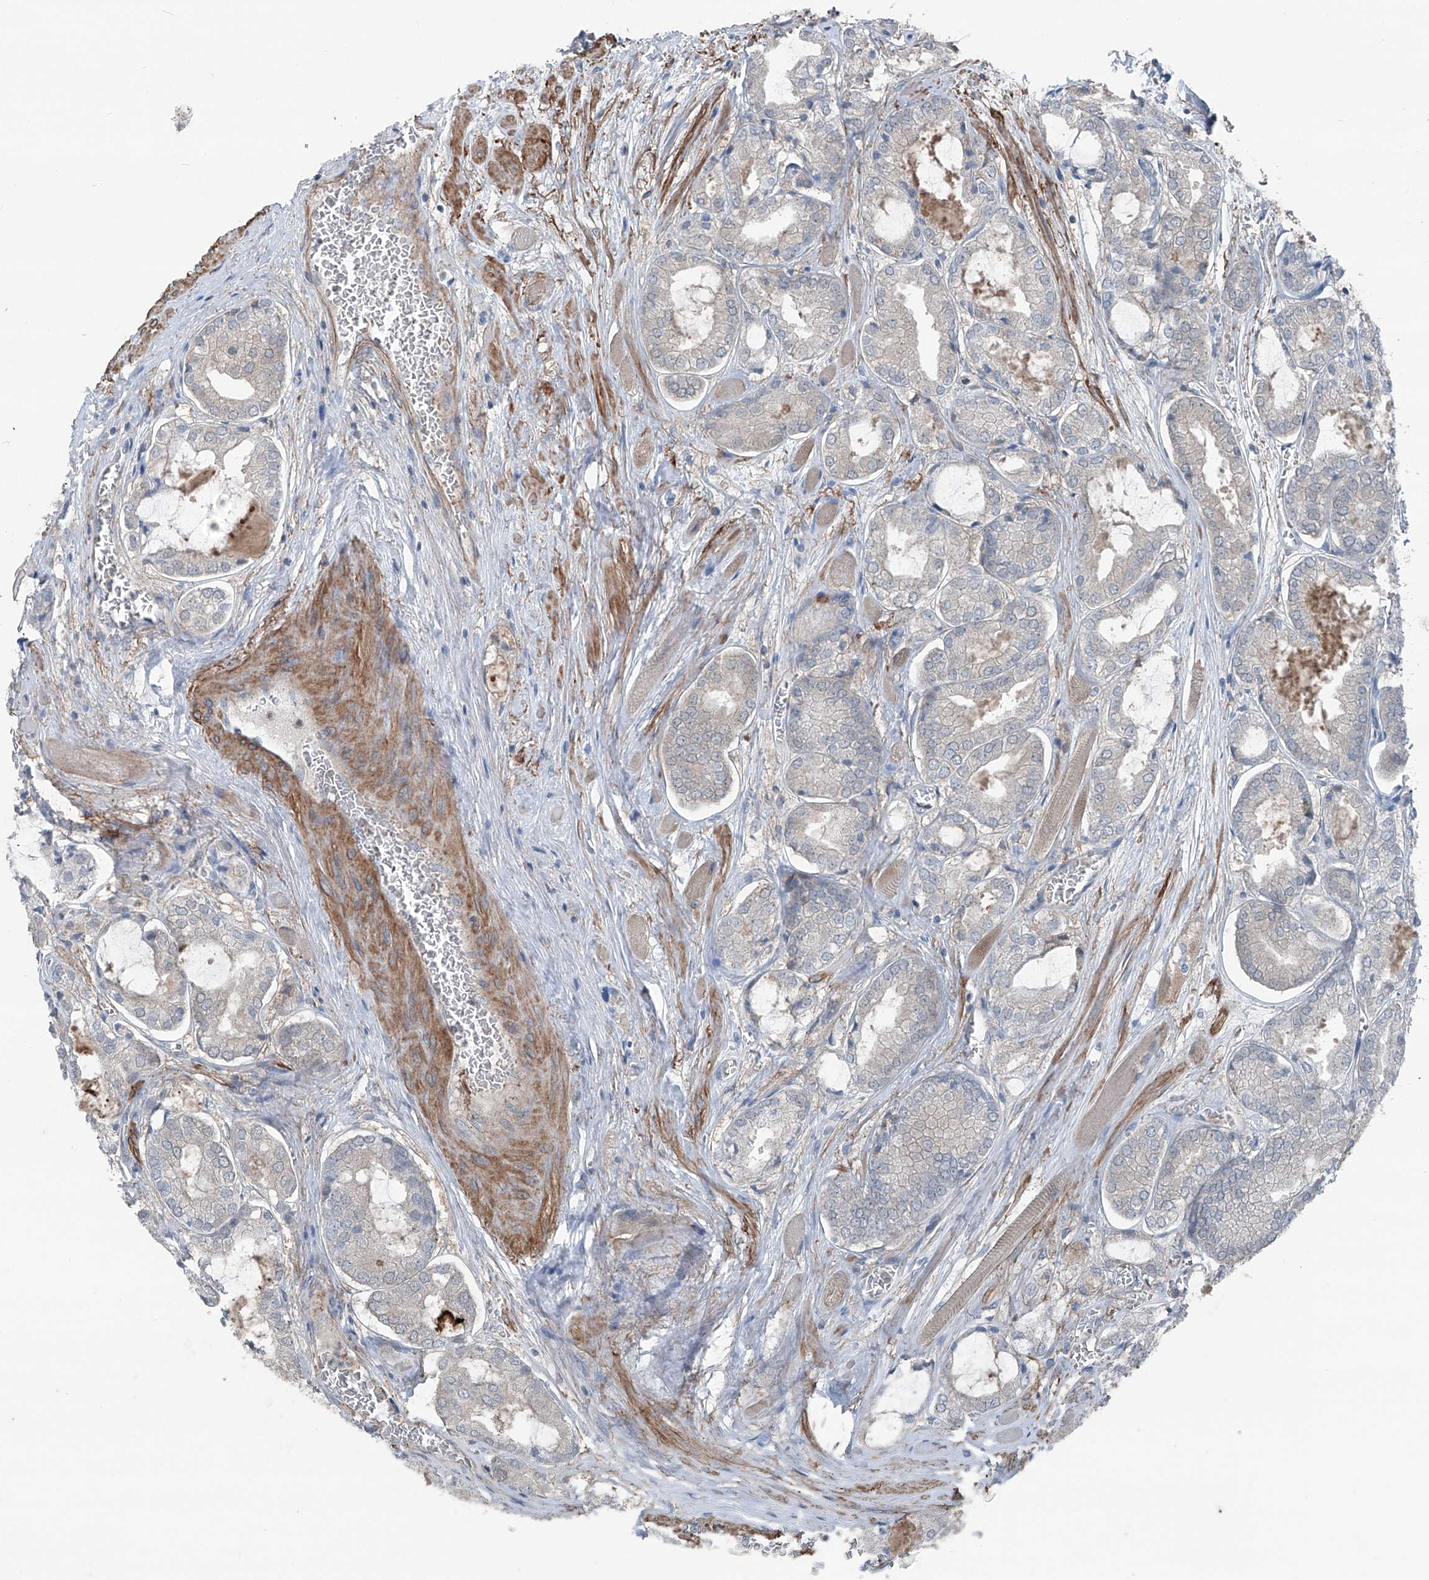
{"staining": {"intensity": "negative", "quantity": "none", "location": "none"}, "tissue": "prostate cancer", "cell_type": "Tumor cells", "image_type": "cancer", "snomed": [{"axis": "morphology", "description": "Adenocarcinoma, Low grade"}, {"axis": "topography", "description": "Prostate"}], "caption": "This is a image of immunohistochemistry staining of adenocarcinoma (low-grade) (prostate), which shows no staining in tumor cells.", "gene": "HSPB11", "patient": {"sex": "male", "age": 67}}